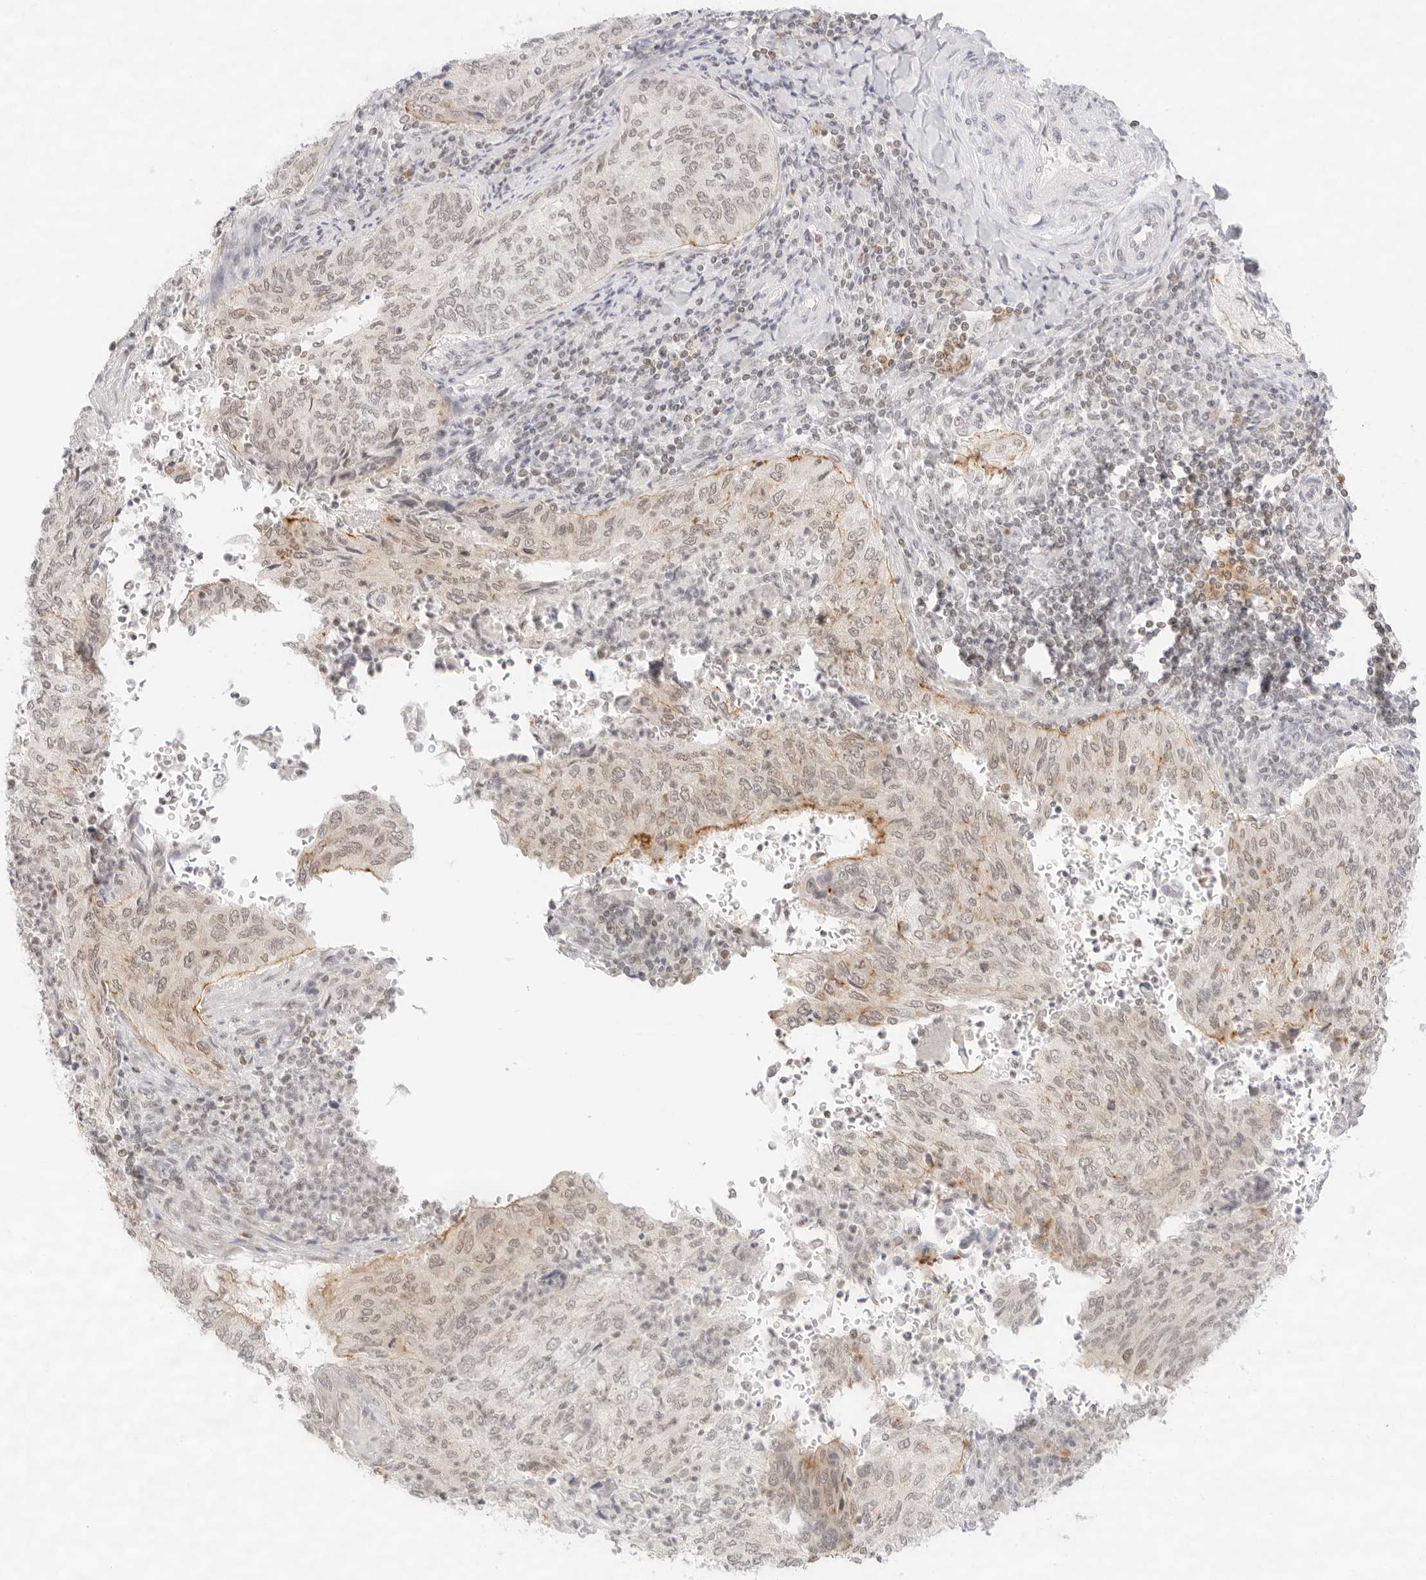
{"staining": {"intensity": "moderate", "quantity": "<25%", "location": "cytoplasmic/membranous"}, "tissue": "cervical cancer", "cell_type": "Tumor cells", "image_type": "cancer", "snomed": [{"axis": "morphology", "description": "Squamous cell carcinoma, NOS"}, {"axis": "topography", "description": "Cervix"}], "caption": "High-power microscopy captured an IHC photomicrograph of cervical cancer (squamous cell carcinoma), revealing moderate cytoplasmic/membranous positivity in about <25% of tumor cells.", "gene": "GNAS", "patient": {"sex": "female", "age": 30}}